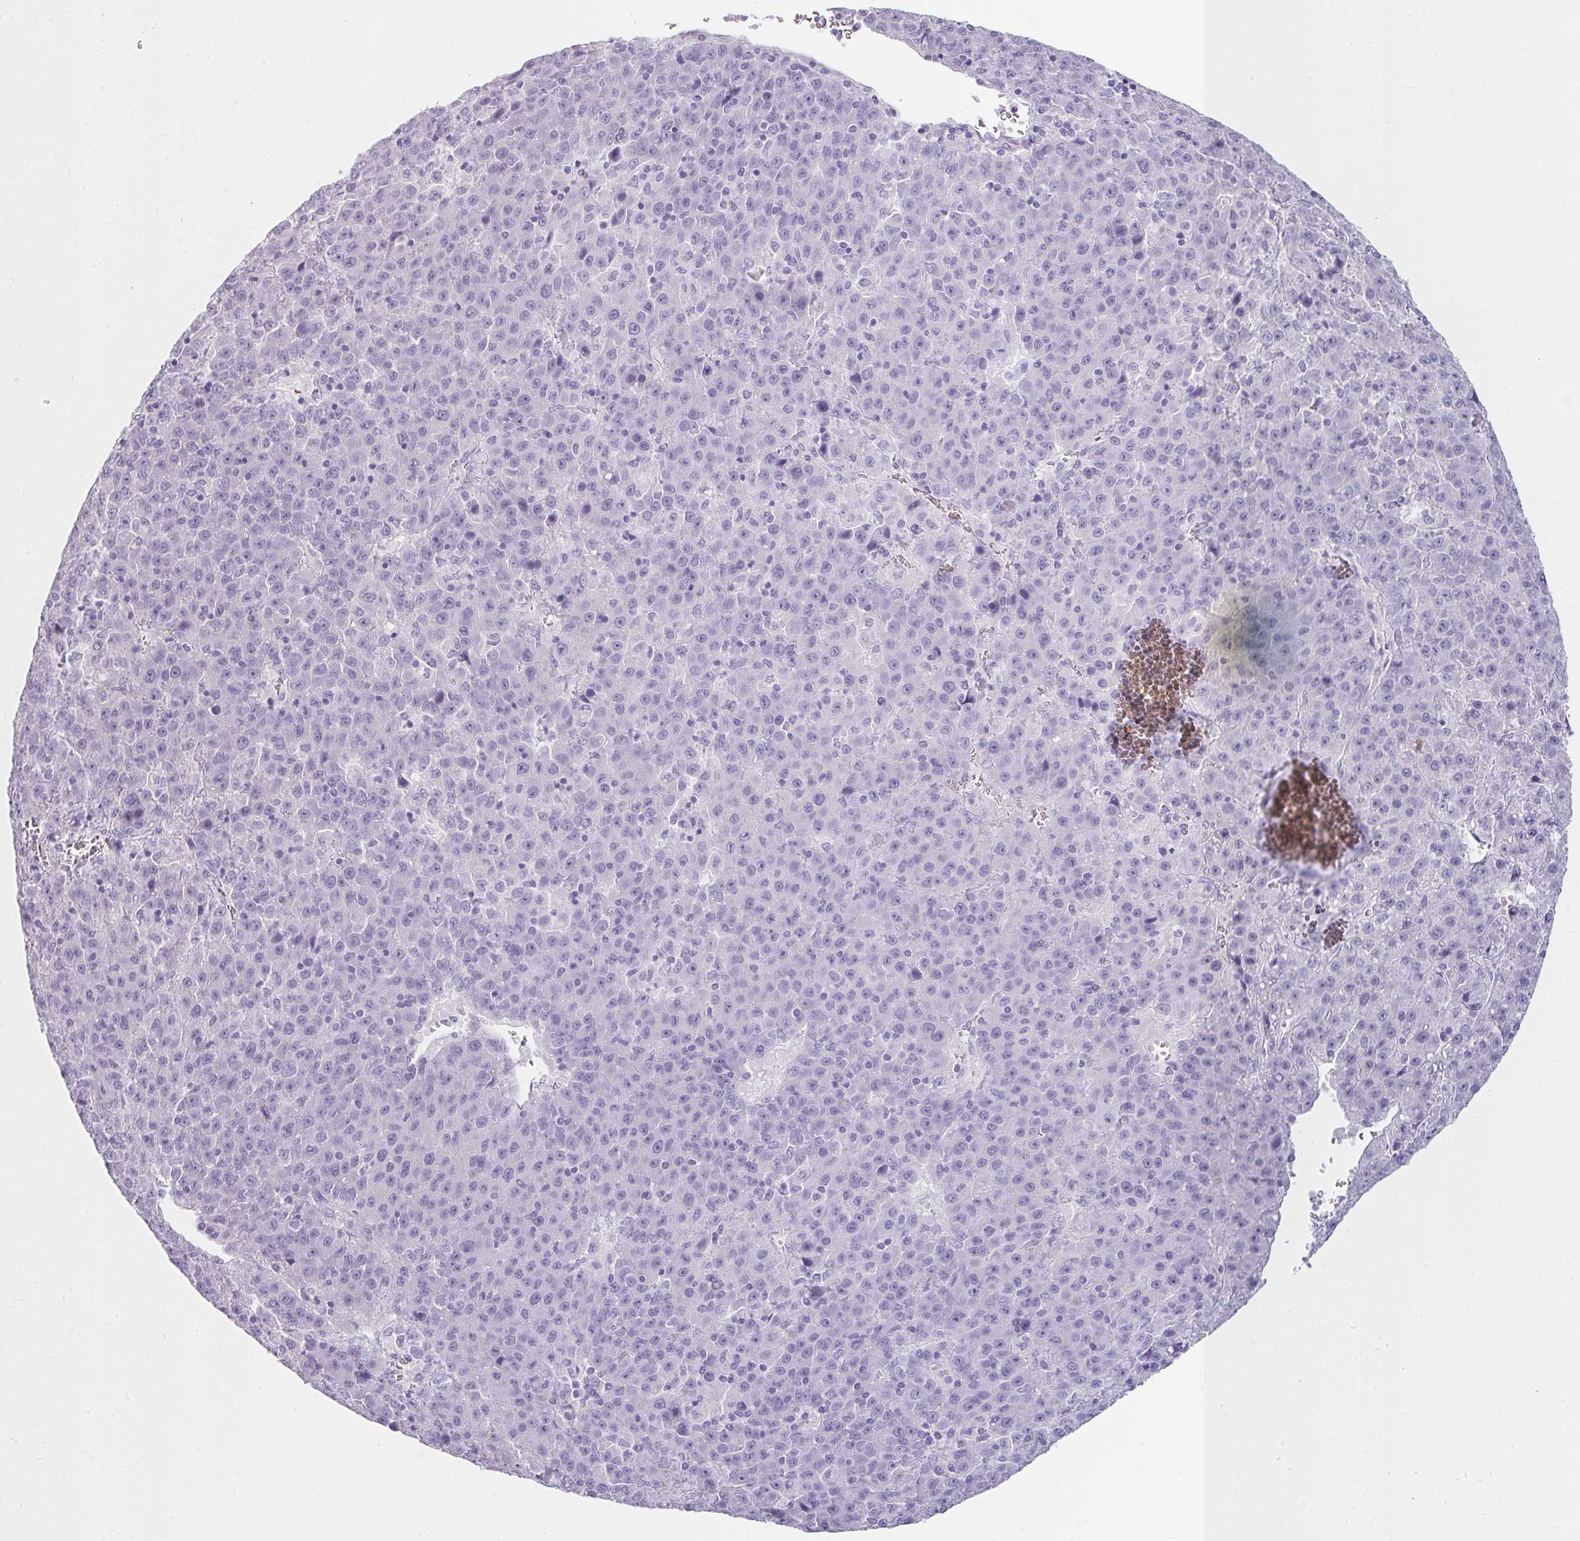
{"staining": {"intensity": "negative", "quantity": "none", "location": "none"}, "tissue": "liver cancer", "cell_type": "Tumor cells", "image_type": "cancer", "snomed": [{"axis": "morphology", "description": "Carcinoma, Hepatocellular, NOS"}, {"axis": "topography", "description": "Liver"}], "caption": "There is no significant staining in tumor cells of hepatocellular carcinoma (liver).", "gene": "VCY1B", "patient": {"sex": "female", "age": 53}}